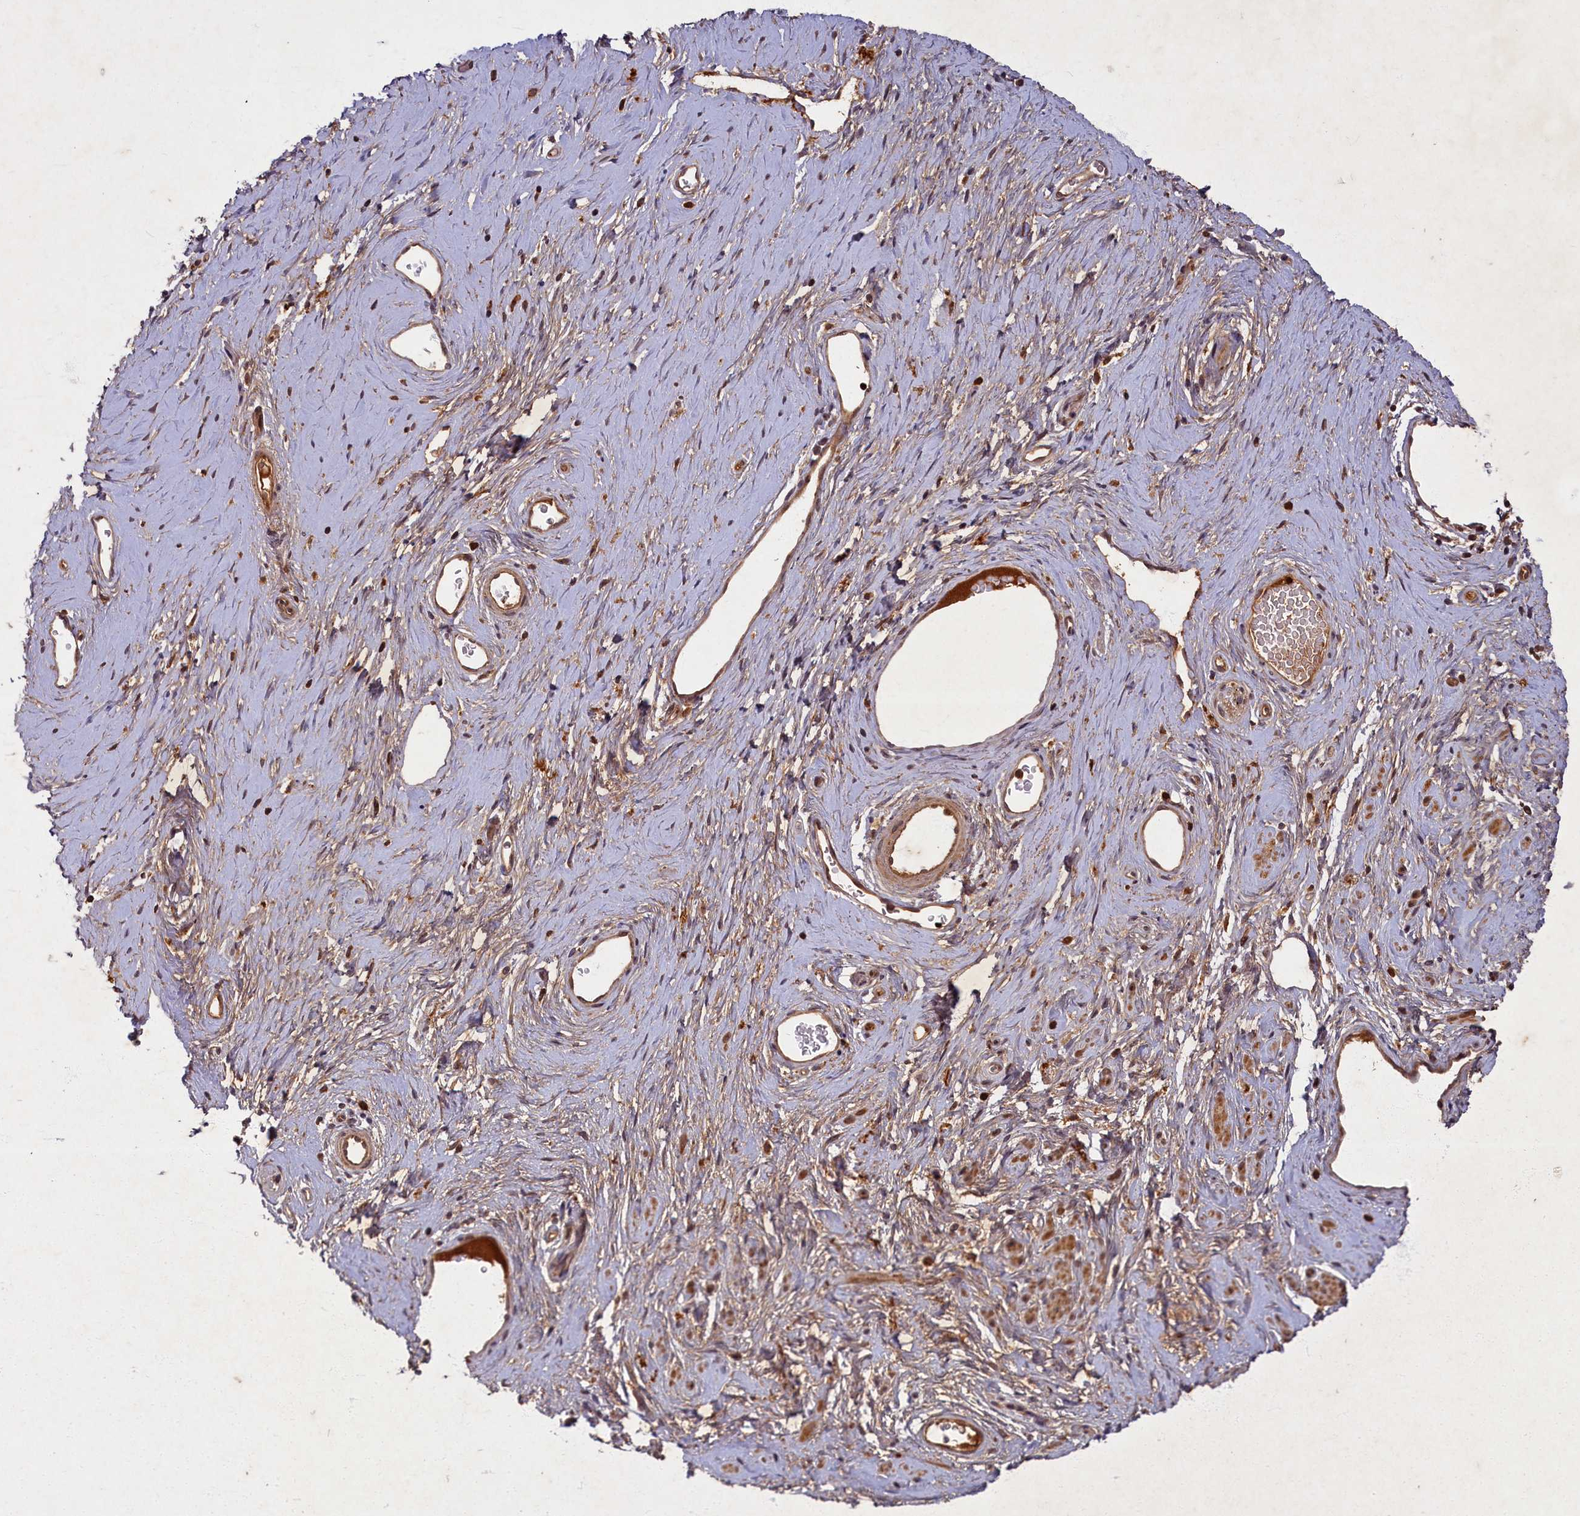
{"staining": {"intensity": "weak", "quantity": "25%-75%", "location": "cytoplasmic/membranous"}, "tissue": "adipose tissue", "cell_type": "Adipocytes", "image_type": "normal", "snomed": [{"axis": "morphology", "description": "Normal tissue, NOS"}, {"axis": "morphology", "description": "Adenocarcinoma, NOS"}, {"axis": "topography", "description": "Rectum"}, {"axis": "topography", "description": "Vagina"}, {"axis": "topography", "description": "Peripheral nerve tissue"}], "caption": "Immunohistochemistry (IHC) (DAB) staining of benign human adipose tissue displays weak cytoplasmic/membranous protein positivity in approximately 25%-75% of adipocytes.", "gene": "SLC11A2", "patient": {"sex": "female", "age": 71}}